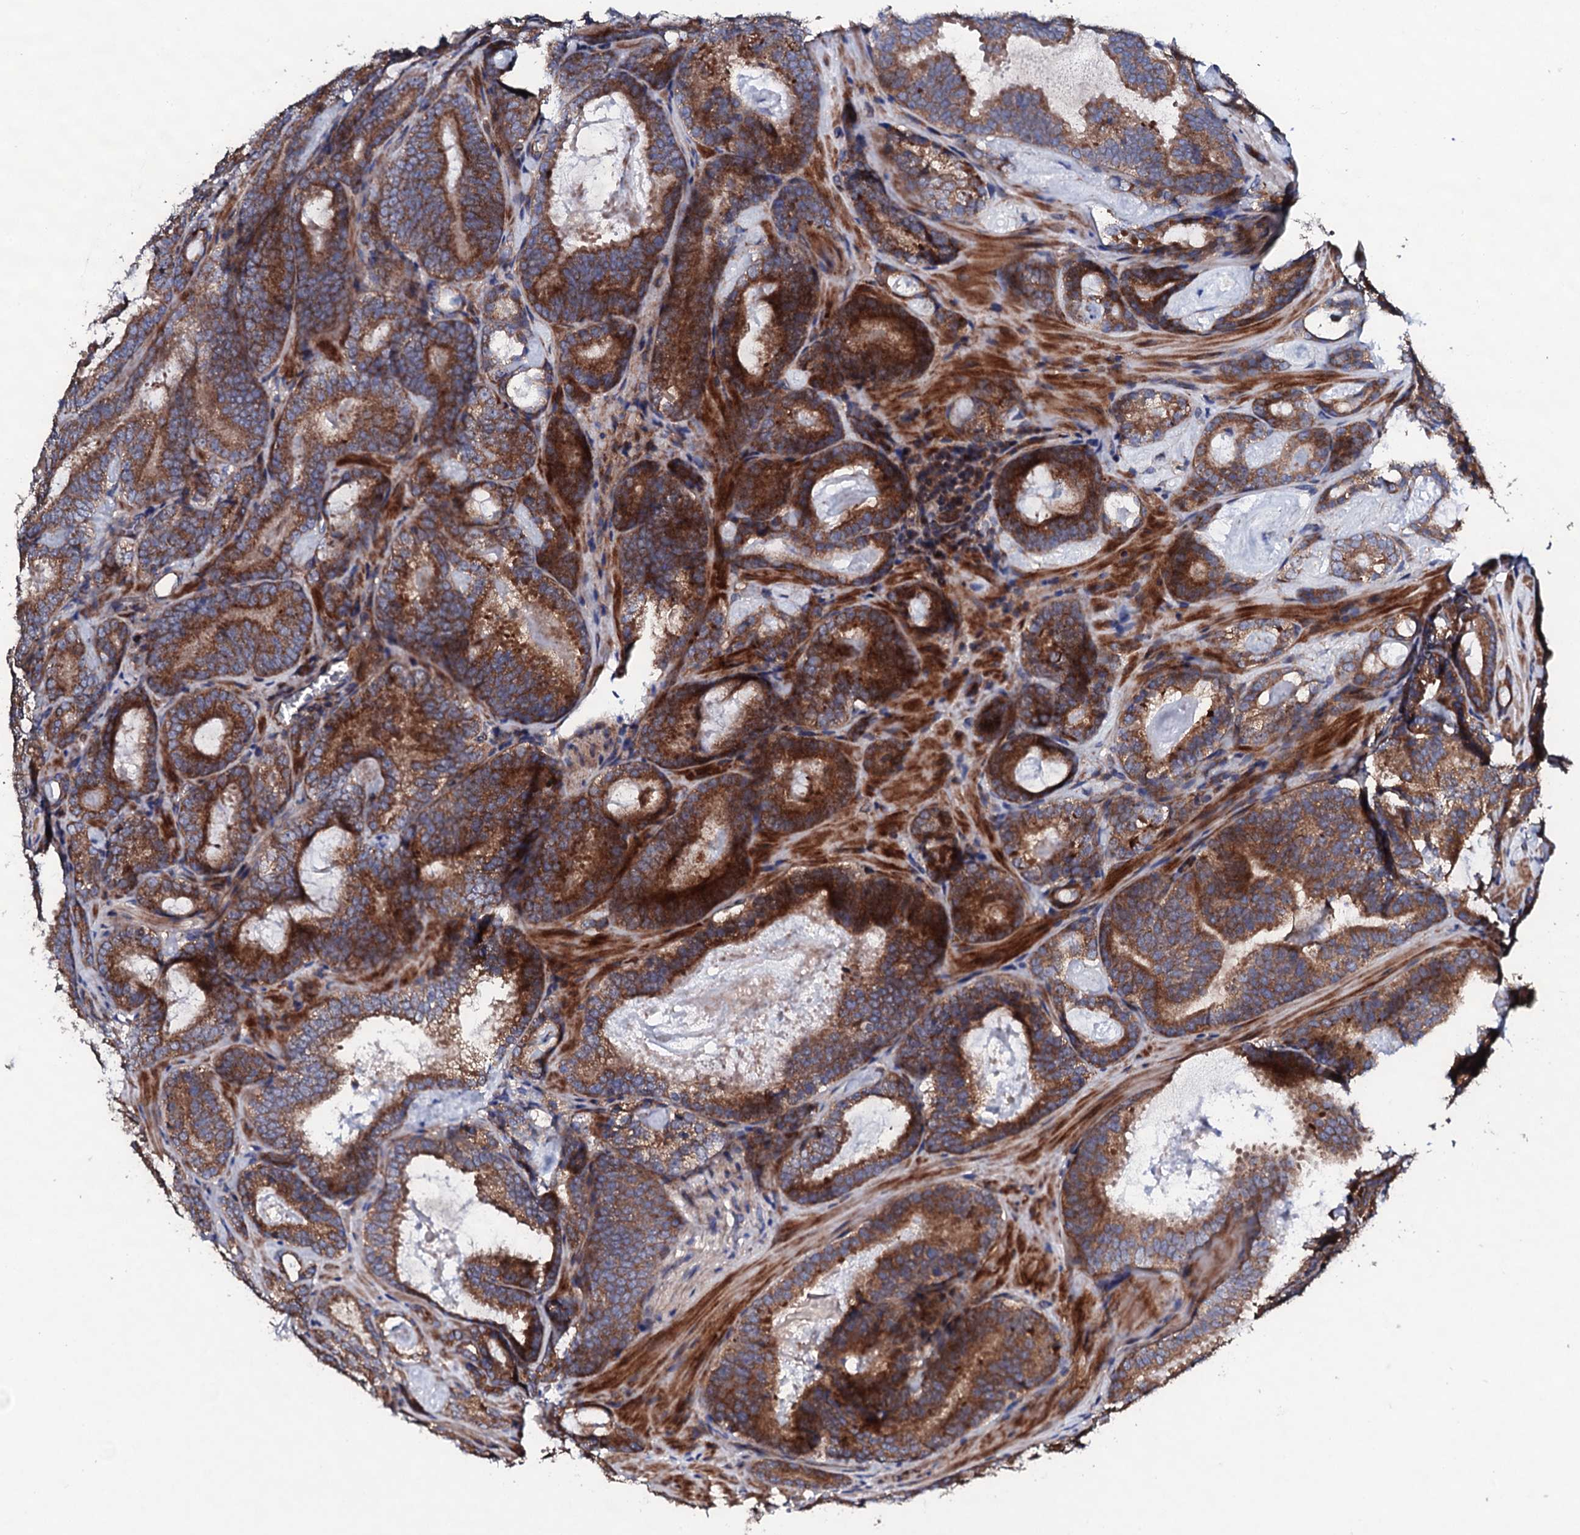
{"staining": {"intensity": "strong", "quantity": ">75%", "location": "cytoplasmic/membranous"}, "tissue": "prostate cancer", "cell_type": "Tumor cells", "image_type": "cancer", "snomed": [{"axis": "morphology", "description": "Adenocarcinoma, Low grade"}, {"axis": "topography", "description": "Prostate"}], "caption": "This histopathology image exhibits prostate cancer stained with immunohistochemistry to label a protein in brown. The cytoplasmic/membranous of tumor cells show strong positivity for the protein. Nuclei are counter-stained blue.", "gene": "LIPT2", "patient": {"sex": "male", "age": 60}}